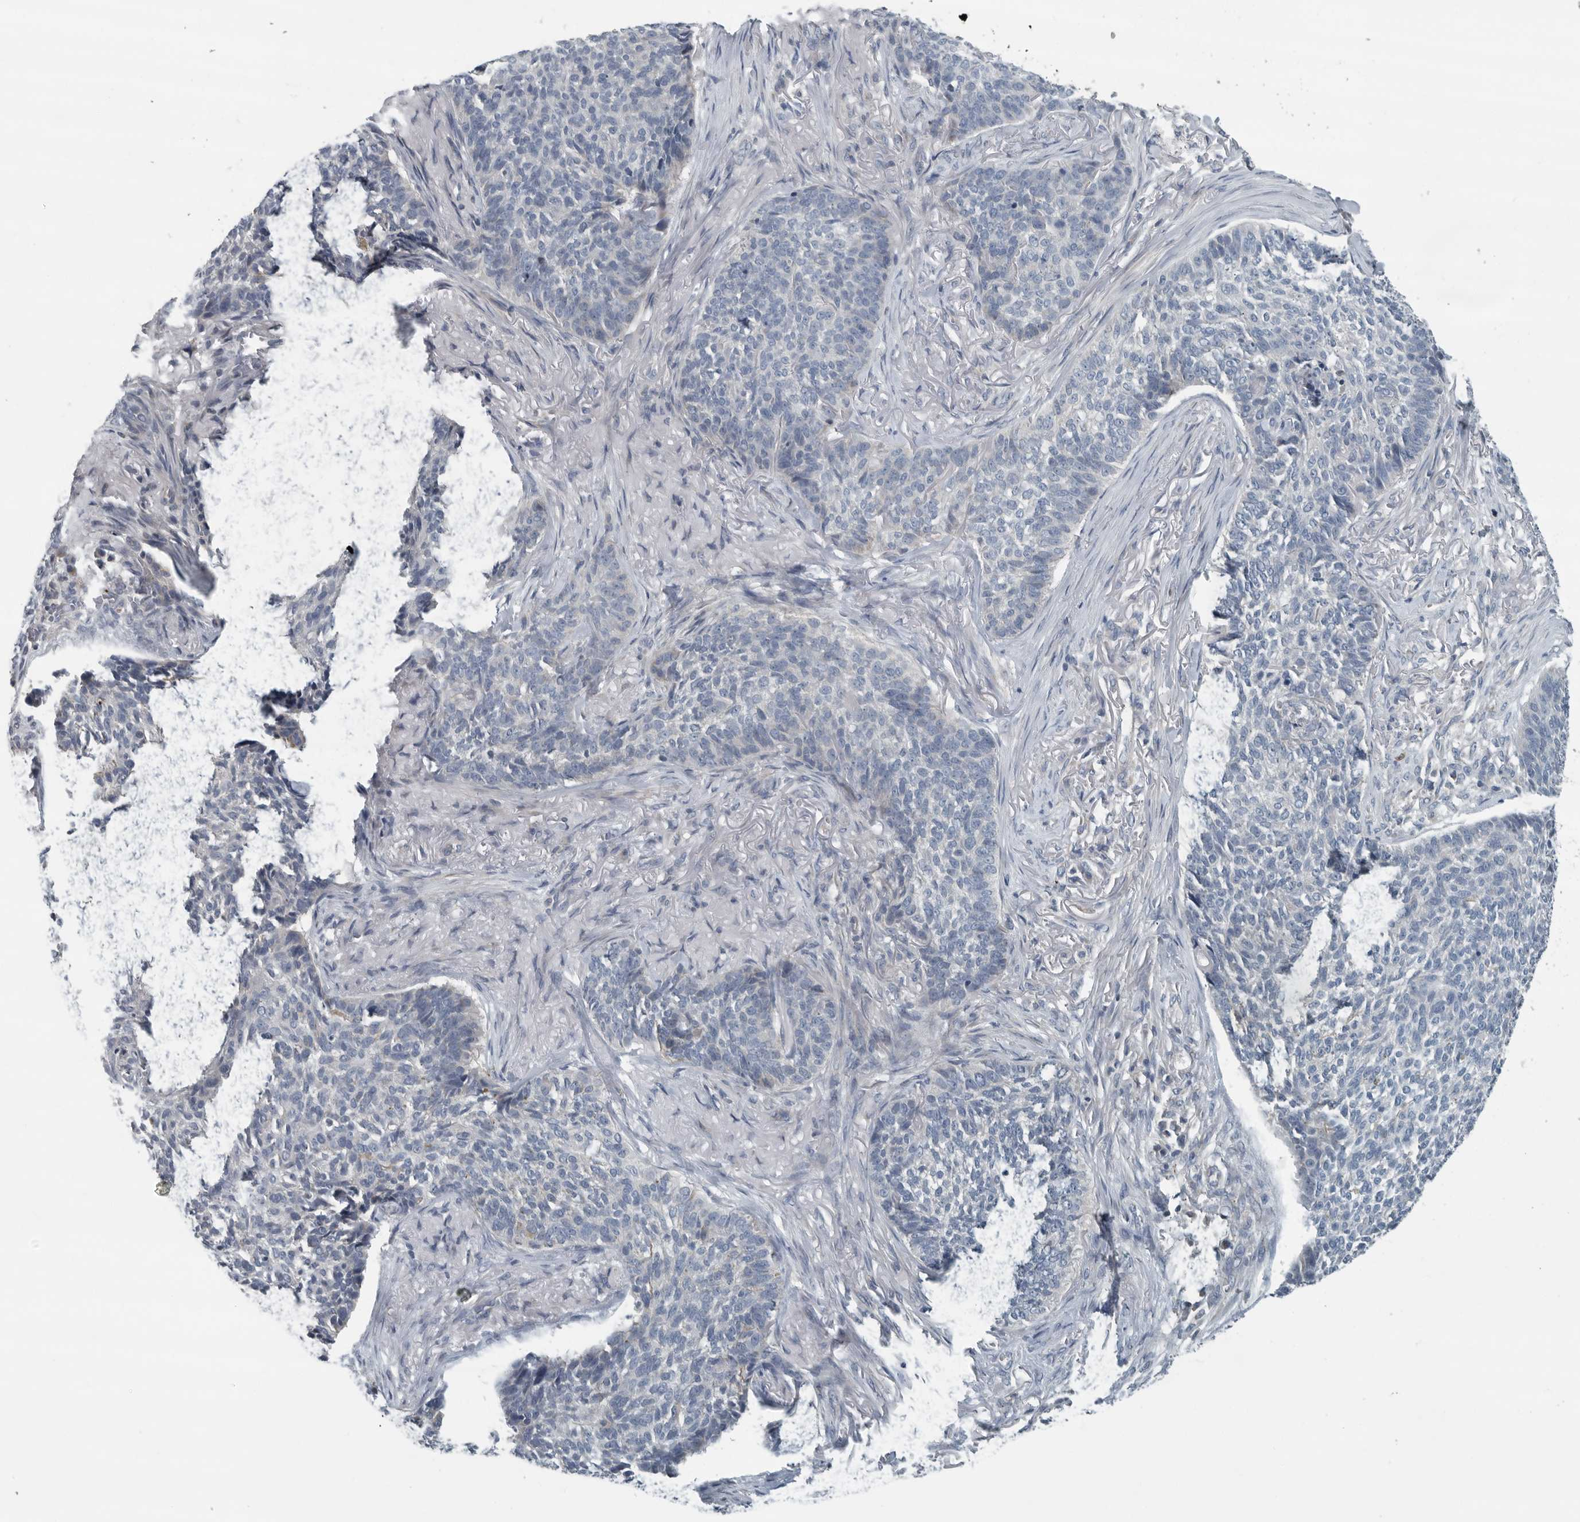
{"staining": {"intensity": "negative", "quantity": "none", "location": "none"}, "tissue": "skin cancer", "cell_type": "Tumor cells", "image_type": "cancer", "snomed": [{"axis": "morphology", "description": "Basal cell carcinoma"}, {"axis": "topography", "description": "Skin"}], "caption": "Protein analysis of skin cancer (basal cell carcinoma) shows no significant positivity in tumor cells.", "gene": "MPP3", "patient": {"sex": "male", "age": 85}}